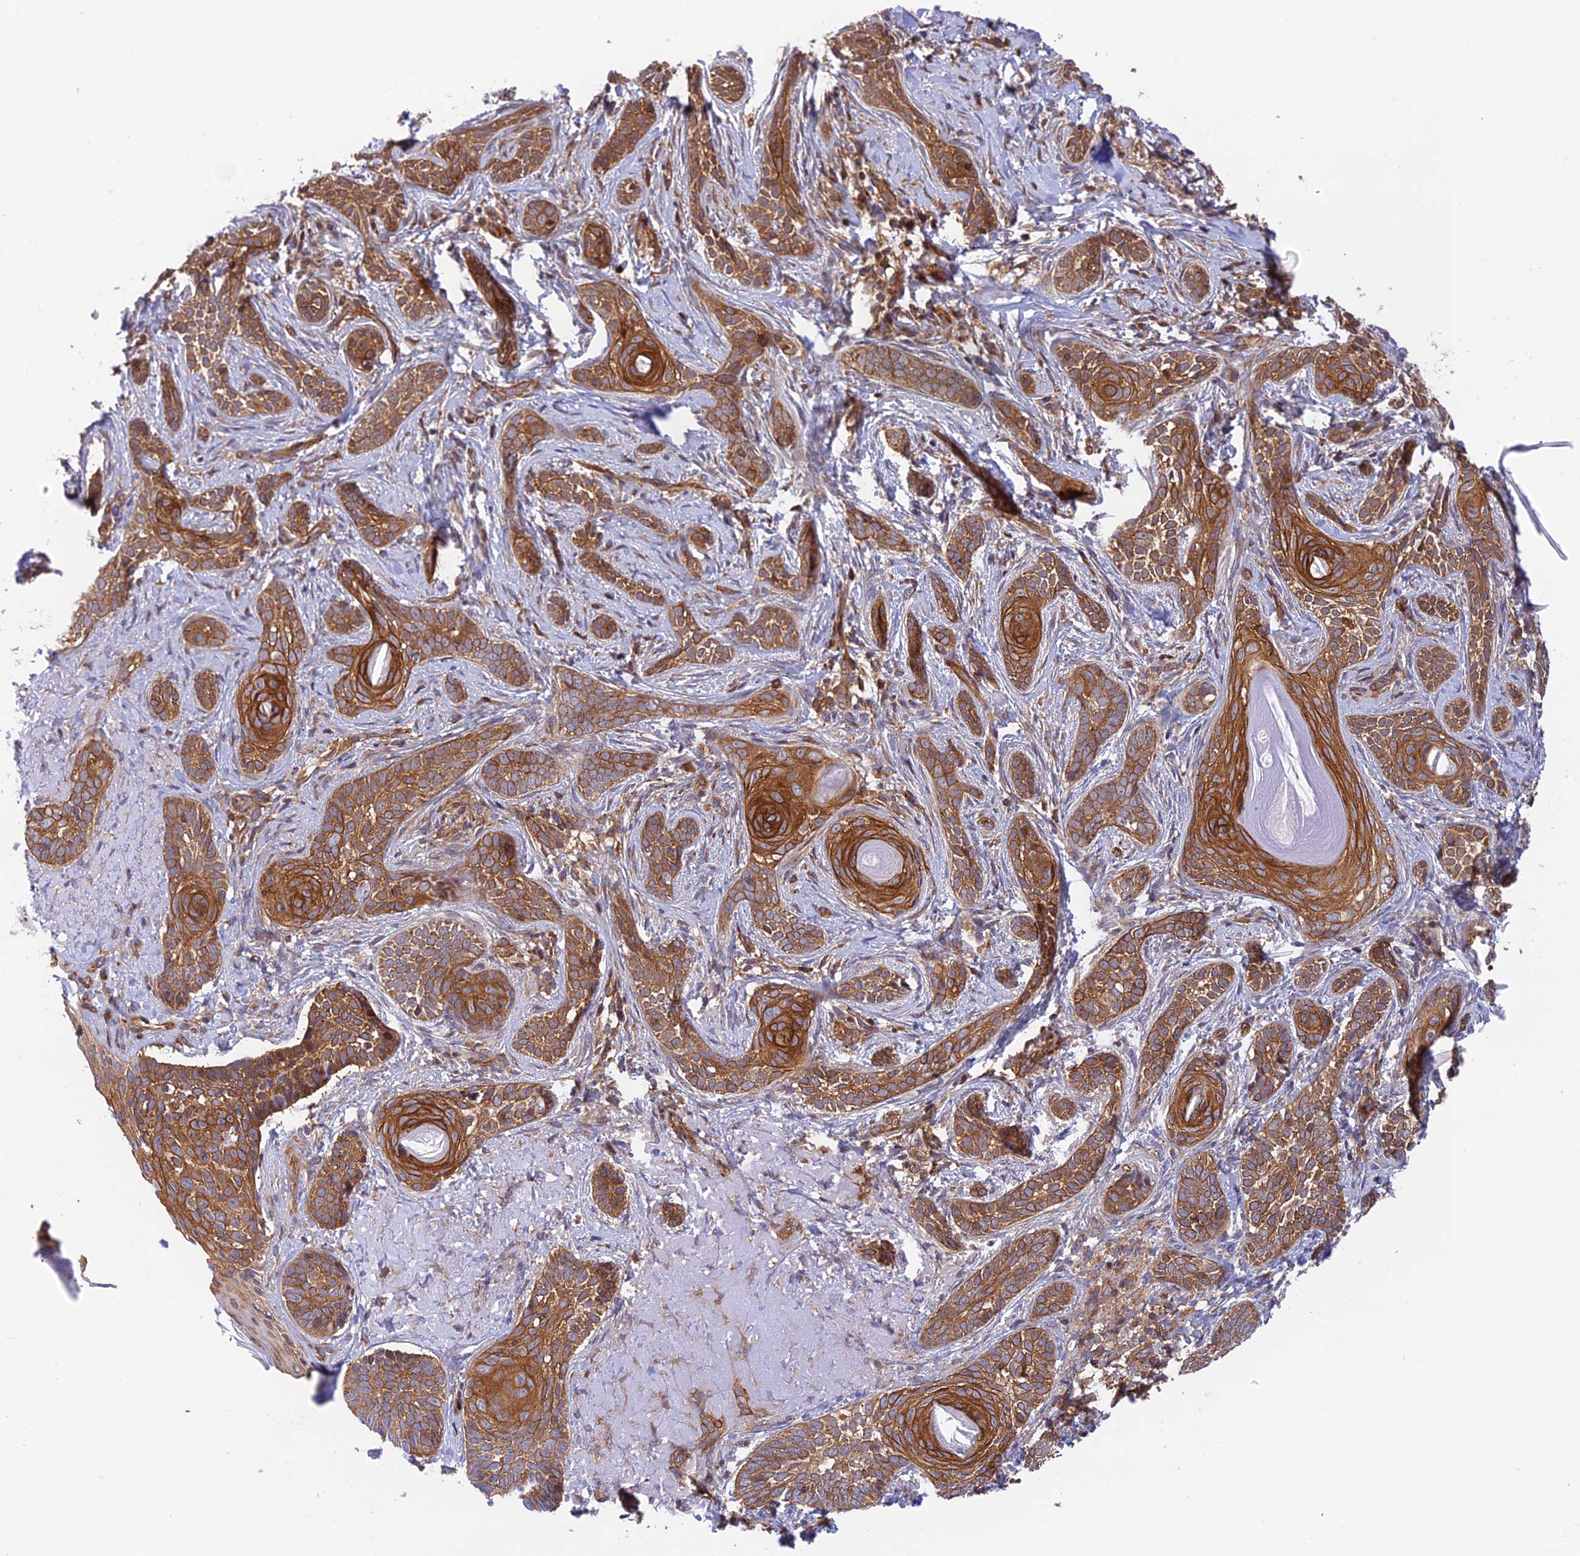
{"staining": {"intensity": "strong", "quantity": ">75%", "location": "cytoplasmic/membranous"}, "tissue": "skin cancer", "cell_type": "Tumor cells", "image_type": "cancer", "snomed": [{"axis": "morphology", "description": "Basal cell carcinoma"}, {"axis": "topography", "description": "Skin"}], "caption": "Skin basal cell carcinoma was stained to show a protein in brown. There is high levels of strong cytoplasmic/membranous positivity in about >75% of tumor cells.", "gene": "EVI5L", "patient": {"sex": "male", "age": 71}}